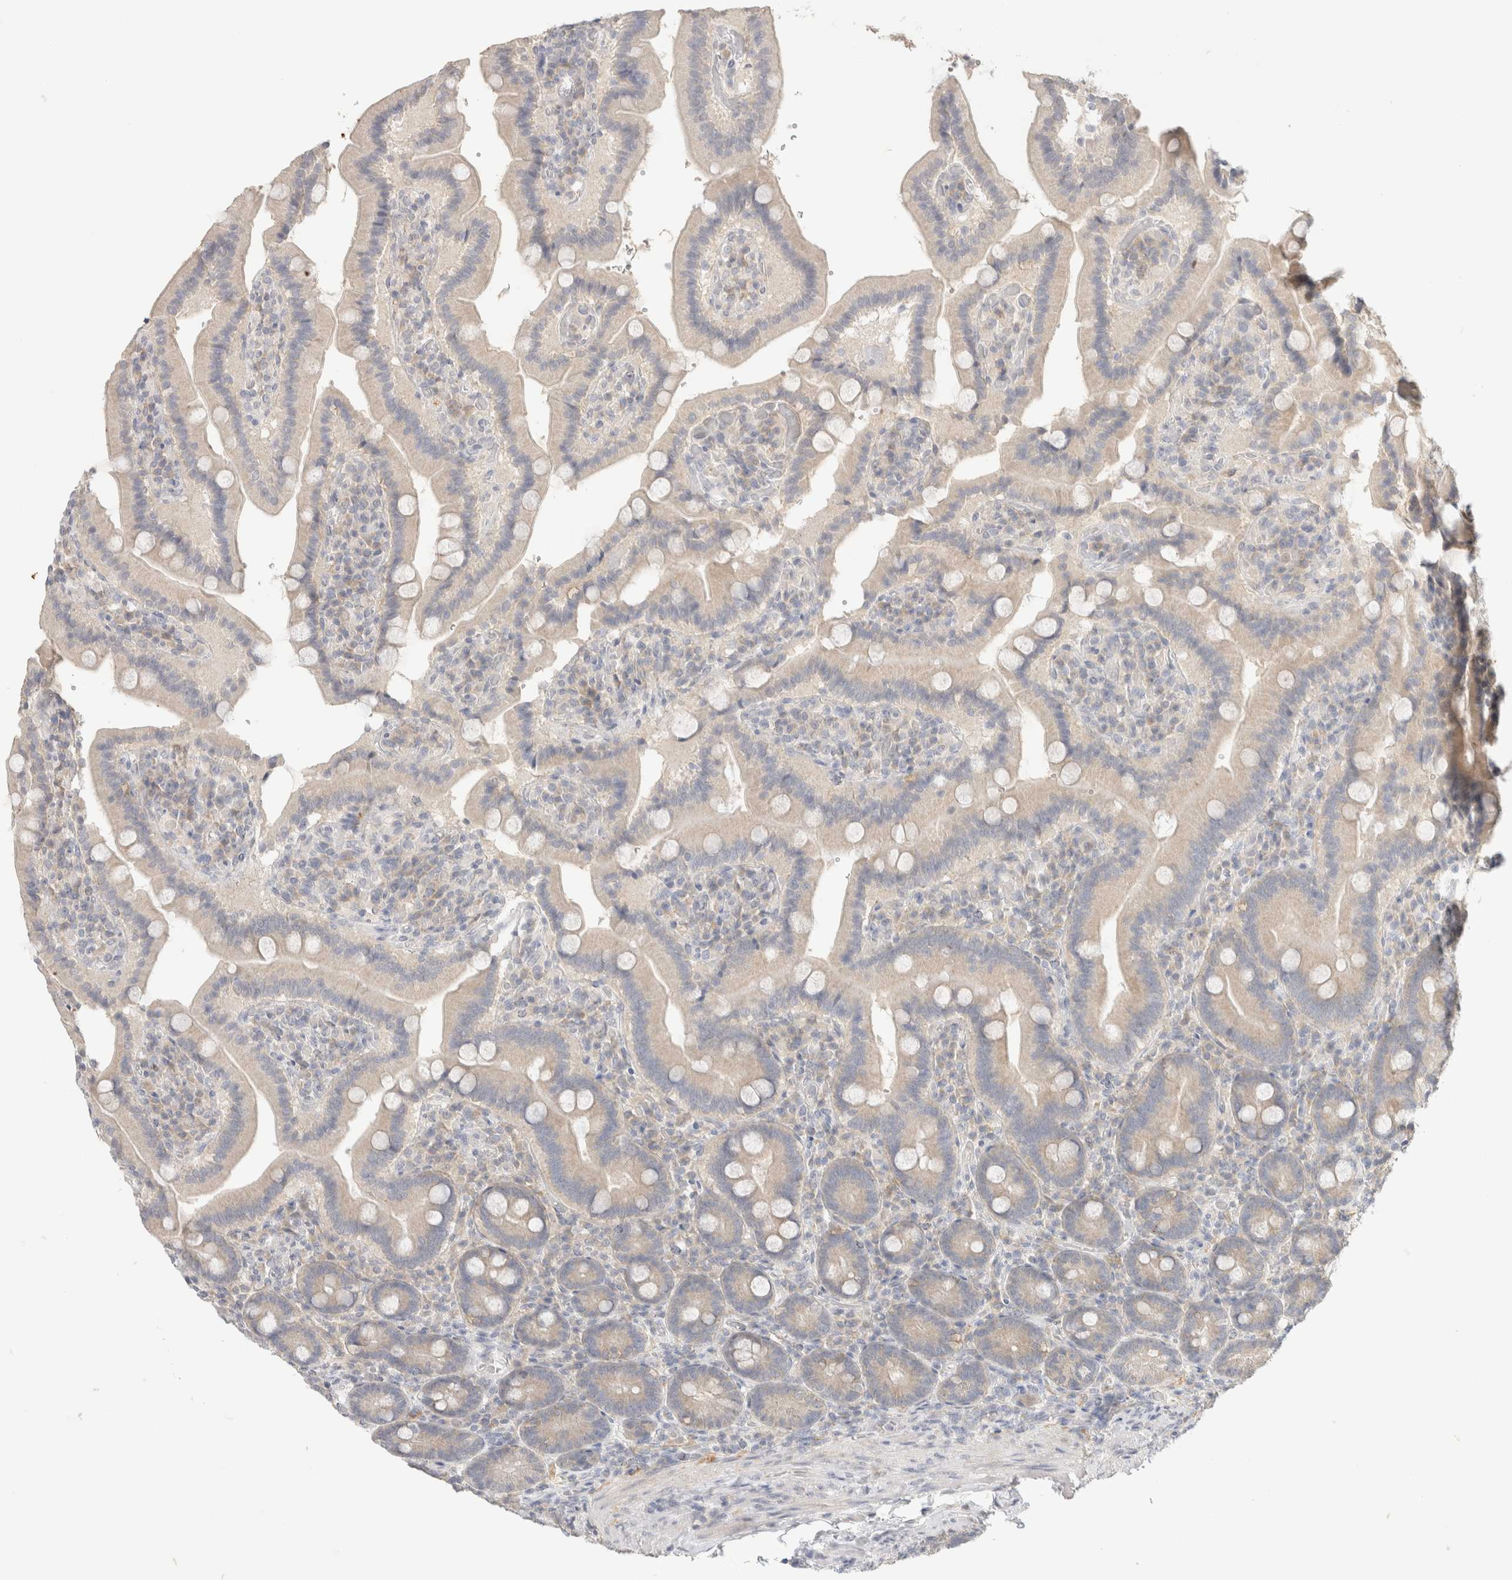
{"staining": {"intensity": "moderate", "quantity": "25%-75%", "location": "cytoplasmic/membranous"}, "tissue": "duodenum", "cell_type": "Glandular cells", "image_type": "normal", "snomed": [{"axis": "morphology", "description": "Normal tissue, NOS"}, {"axis": "topography", "description": "Duodenum"}], "caption": "This photomicrograph displays IHC staining of benign human duodenum, with medium moderate cytoplasmic/membranous positivity in approximately 25%-75% of glandular cells.", "gene": "CHRM4", "patient": {"sex": "female", "age": 62}}